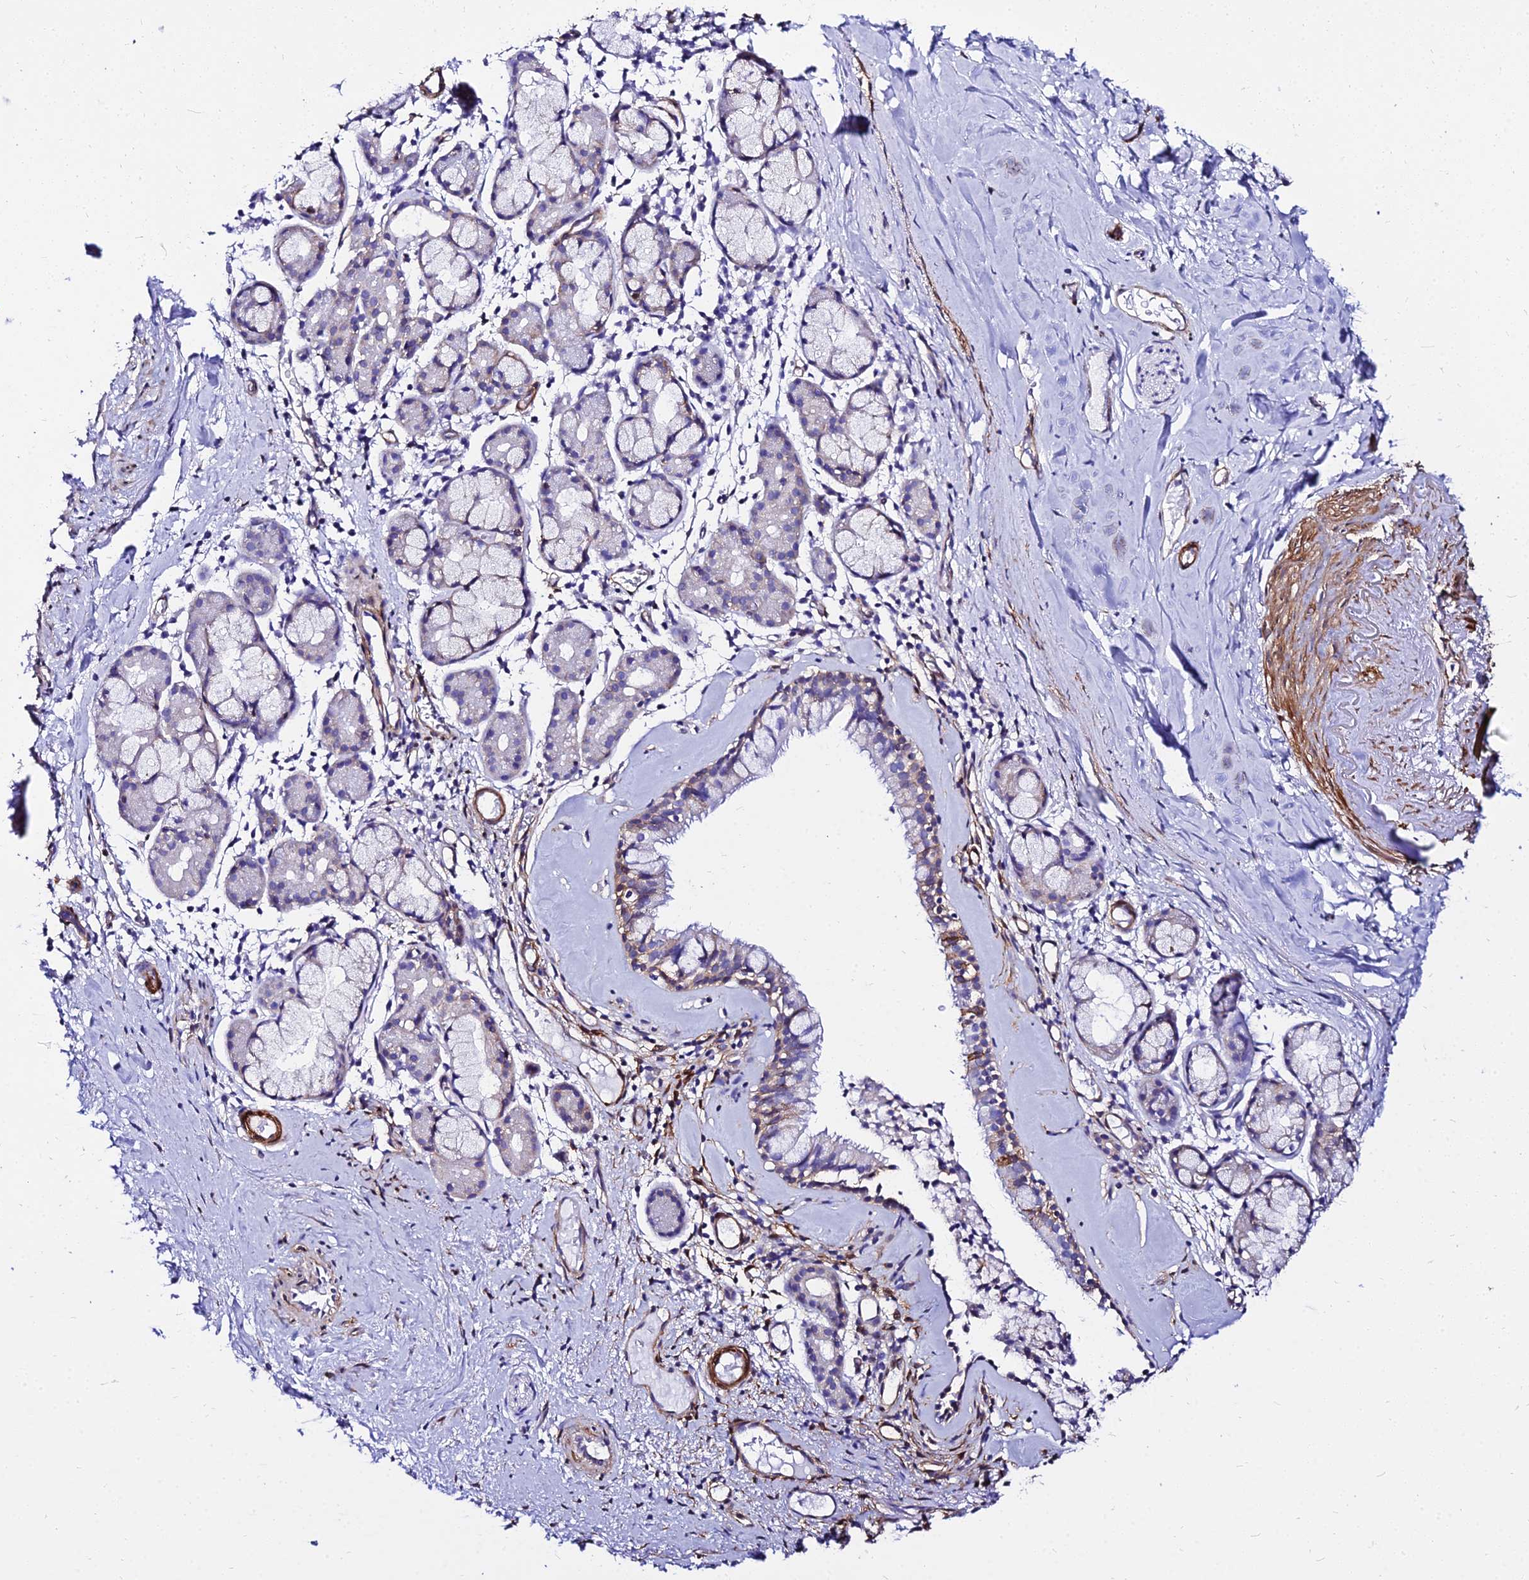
{"staining": {"intensity": "weak", "quantity": "<25%", "location": "cytoplasmic/membranous"}, "tissue": "nasopharynx", "cell_type": "Respiratory epithelial cells", "image_type": "normal", "snomed": [{"axis": "morphology", "description": "Normal tissue, NOS"}, {"axis": "topography", "description": "Nasopharynx"}], "caption": "Micrograph shows no significant protein expression in respiratory epithelial cells of normal nasopharynx.", "gene": "CSRP1", "patient": {"sex": "male", "age": 82}}